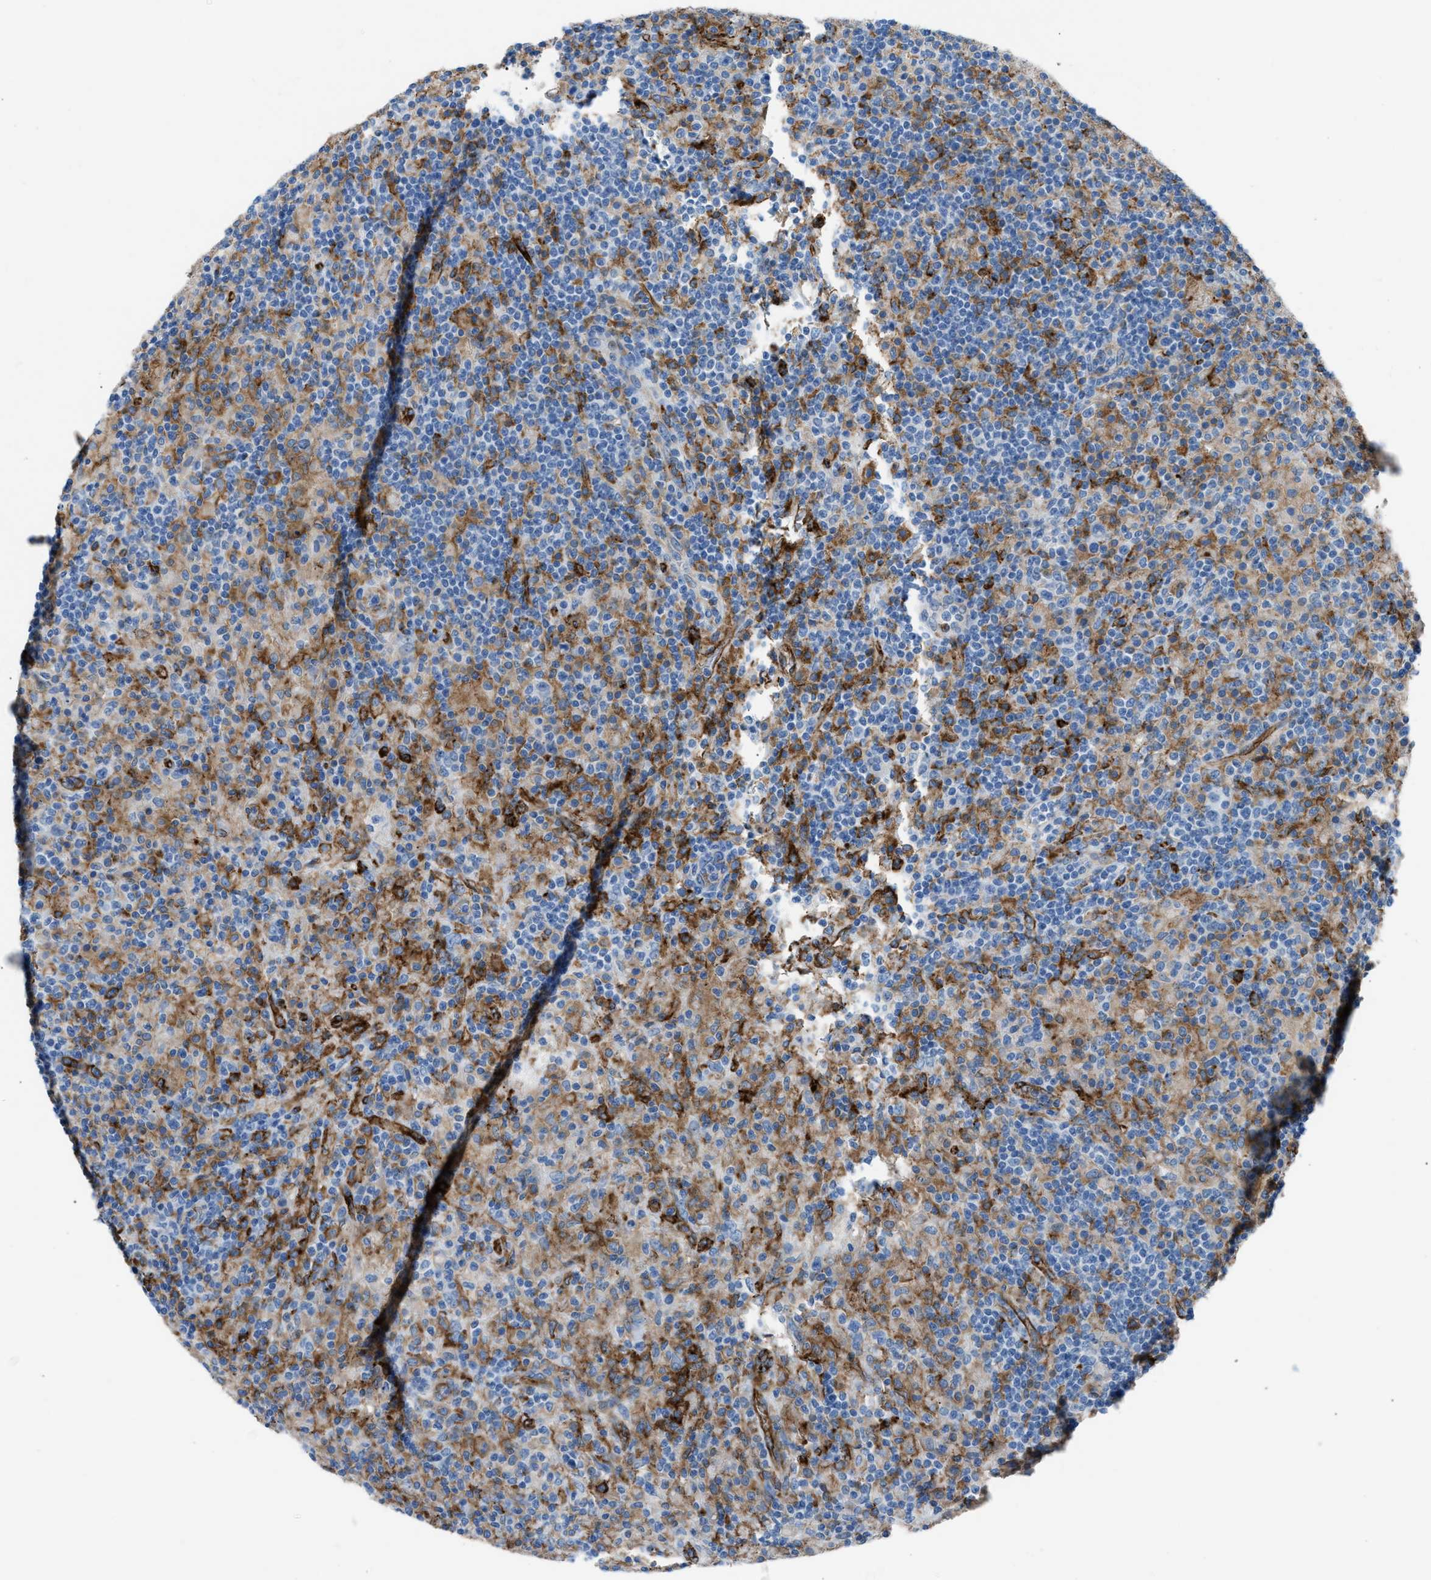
{"staining": {"intensity": "negative", "quantity": "none", "location": "none"}, "tissue": "lymphoma", "cell_type": "Tumor cells", "image_type": "cancer", "snomed": [{"axis": "morphology", "description": "Hodgkin's disease, NOS"}, {"axis": "topography", "description": "Lymph node"}], "caption": "A high-resolution histopathology image shows IHC staining of lymphoma, which displays no significant expression in tumor cells.", "gene": "DYSF", "patient": {"sex": "male", "age": 70}}